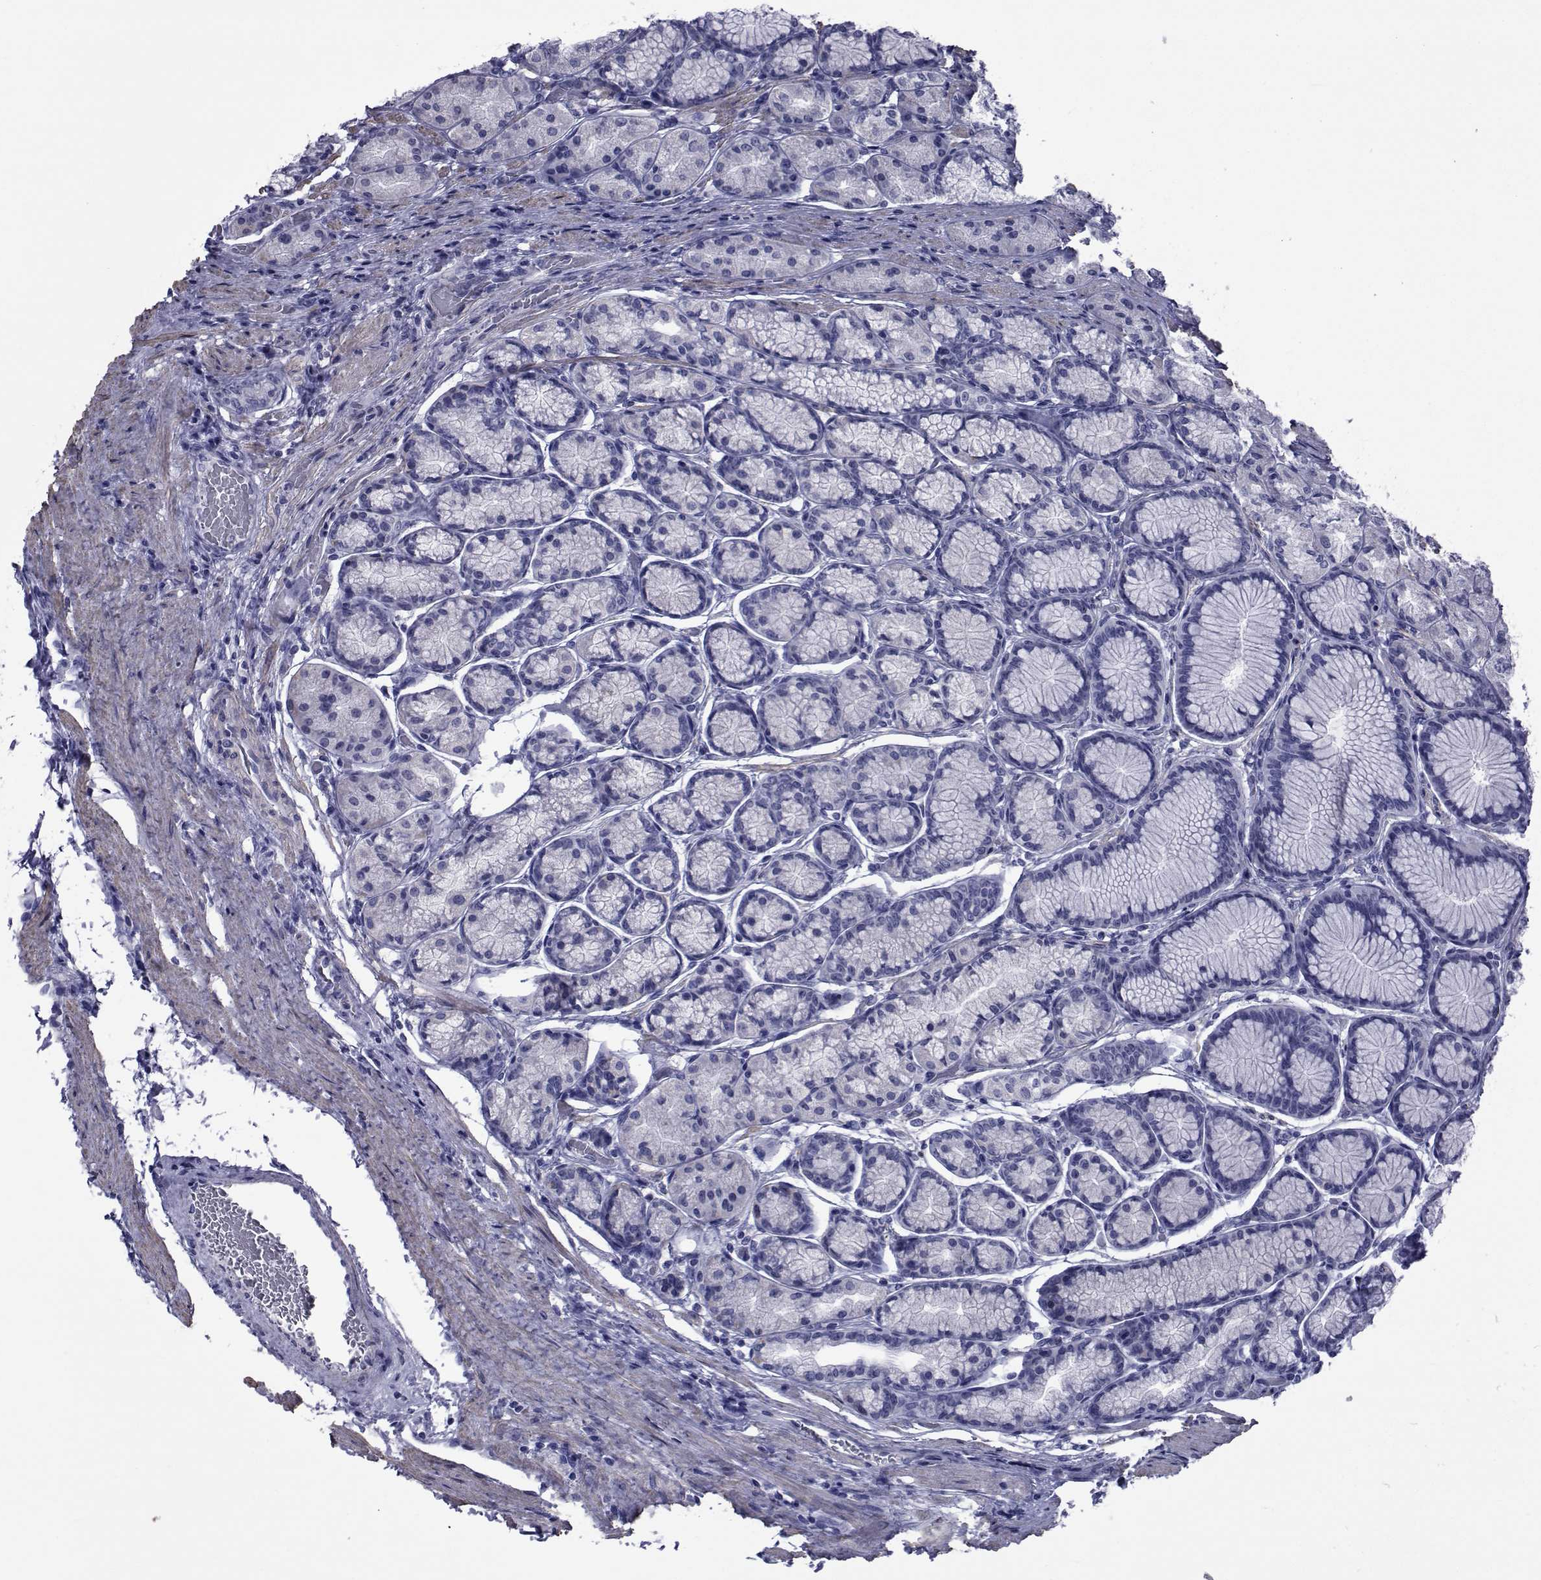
{"staining": {"intensity": "negative", "quantity": "none", "location": "none"}, "tissue": "stomach", "cell_type": "Glandular cells", "image_type": "normal", "snomed": [{"axis": "morphology", "description": "Normal tissue, NOS"}, {"axis": "morphology", "description": "Adenocarcinoma, NOS"}, {"axis": "morphology", "description": "Adenocarcinoma, High grade"}, {"axis": "topography", "description": "Stomach, upper"}, {"axis": "topography", "description": "Stomach"}], "caption": "A micrograph of human stomach is negative for staining in glandular cells. Nuclei are stained in blue.", "gene": "GKAP1", "patient": {"sex": "female", "age": 65}}